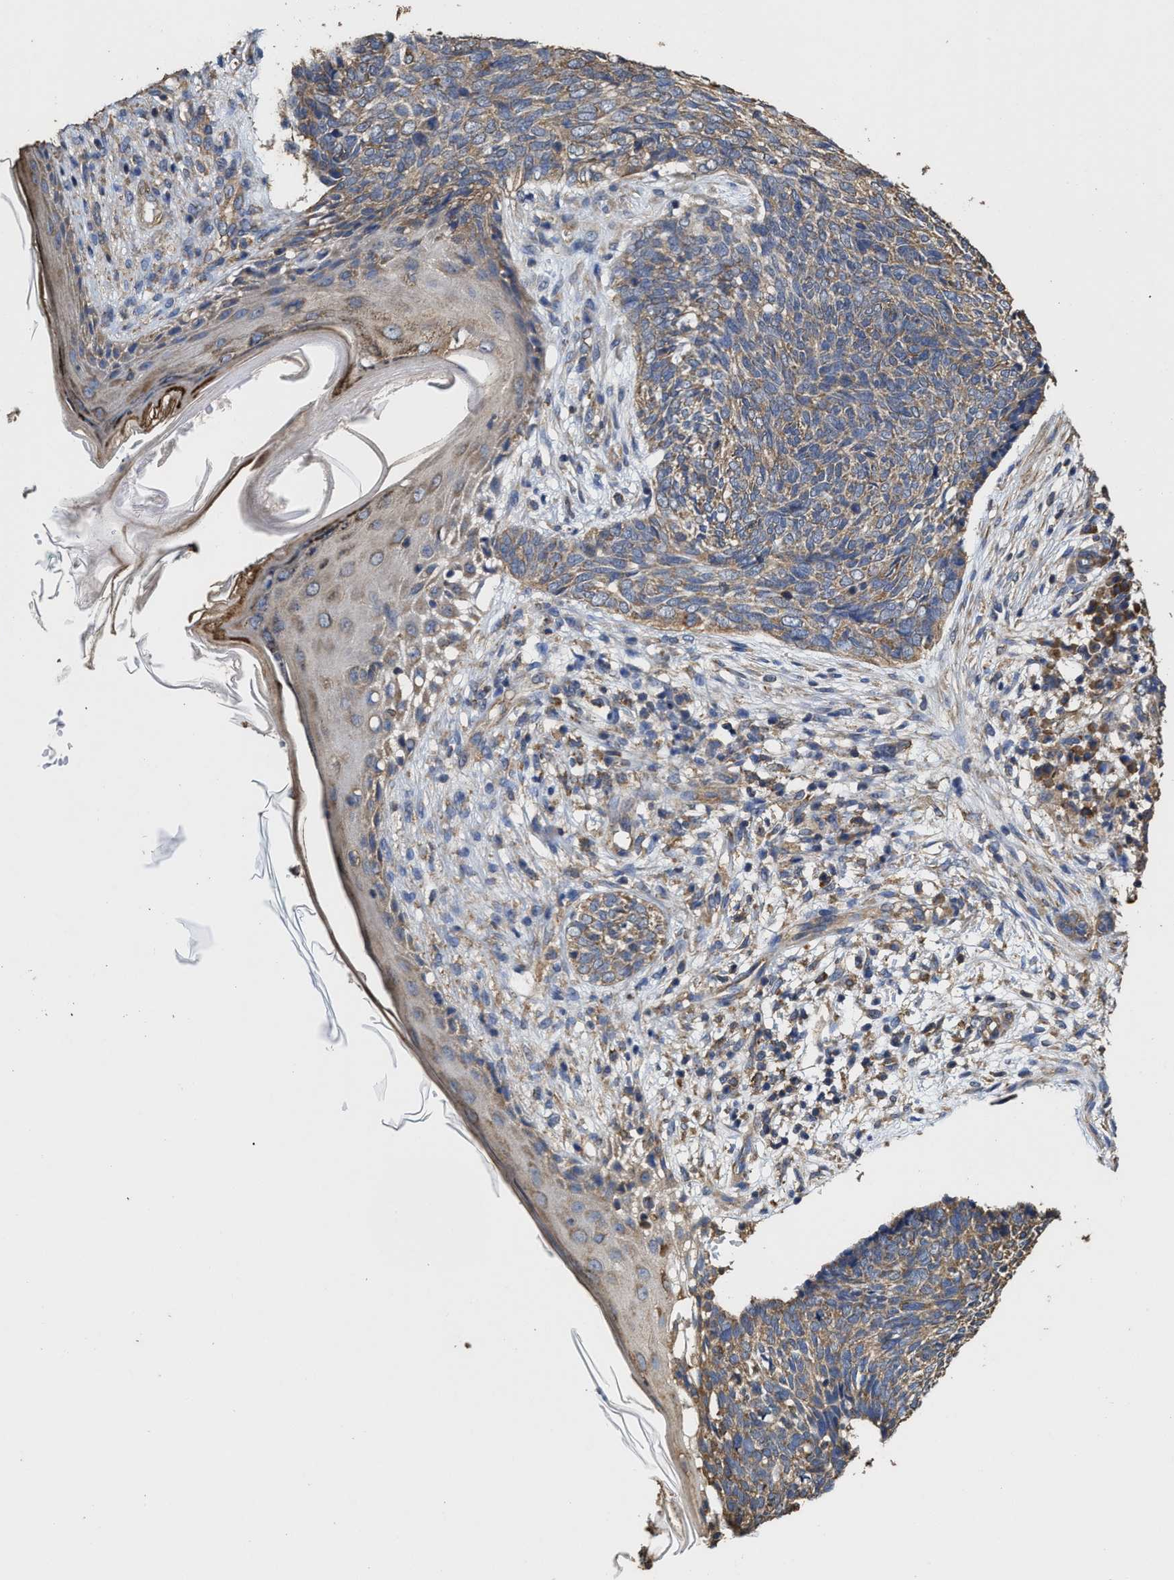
{"staining": {"intensity": "weak", "quantity": ">75%", "location": "cytoplasmic/membranous"}, "tissue": "skin cancer", "cell_type": "Tumor cells", "image_type": "cancer", "snomed": [{"axis": "morphology", "description": "Basal cell carcinoma"}, {"axis": "topography", "description": "Skin"}], "caption": "Tumor cells exhibit low levels of weak cytoplasmic/membranous expression in approximately >75% of cells in basal cell carcinoma (skin). (Brightfield microscopy of DAB IHC at high magnification).", "gene": "SFXN4", "patient": {"sex": "female", "age": 84}}